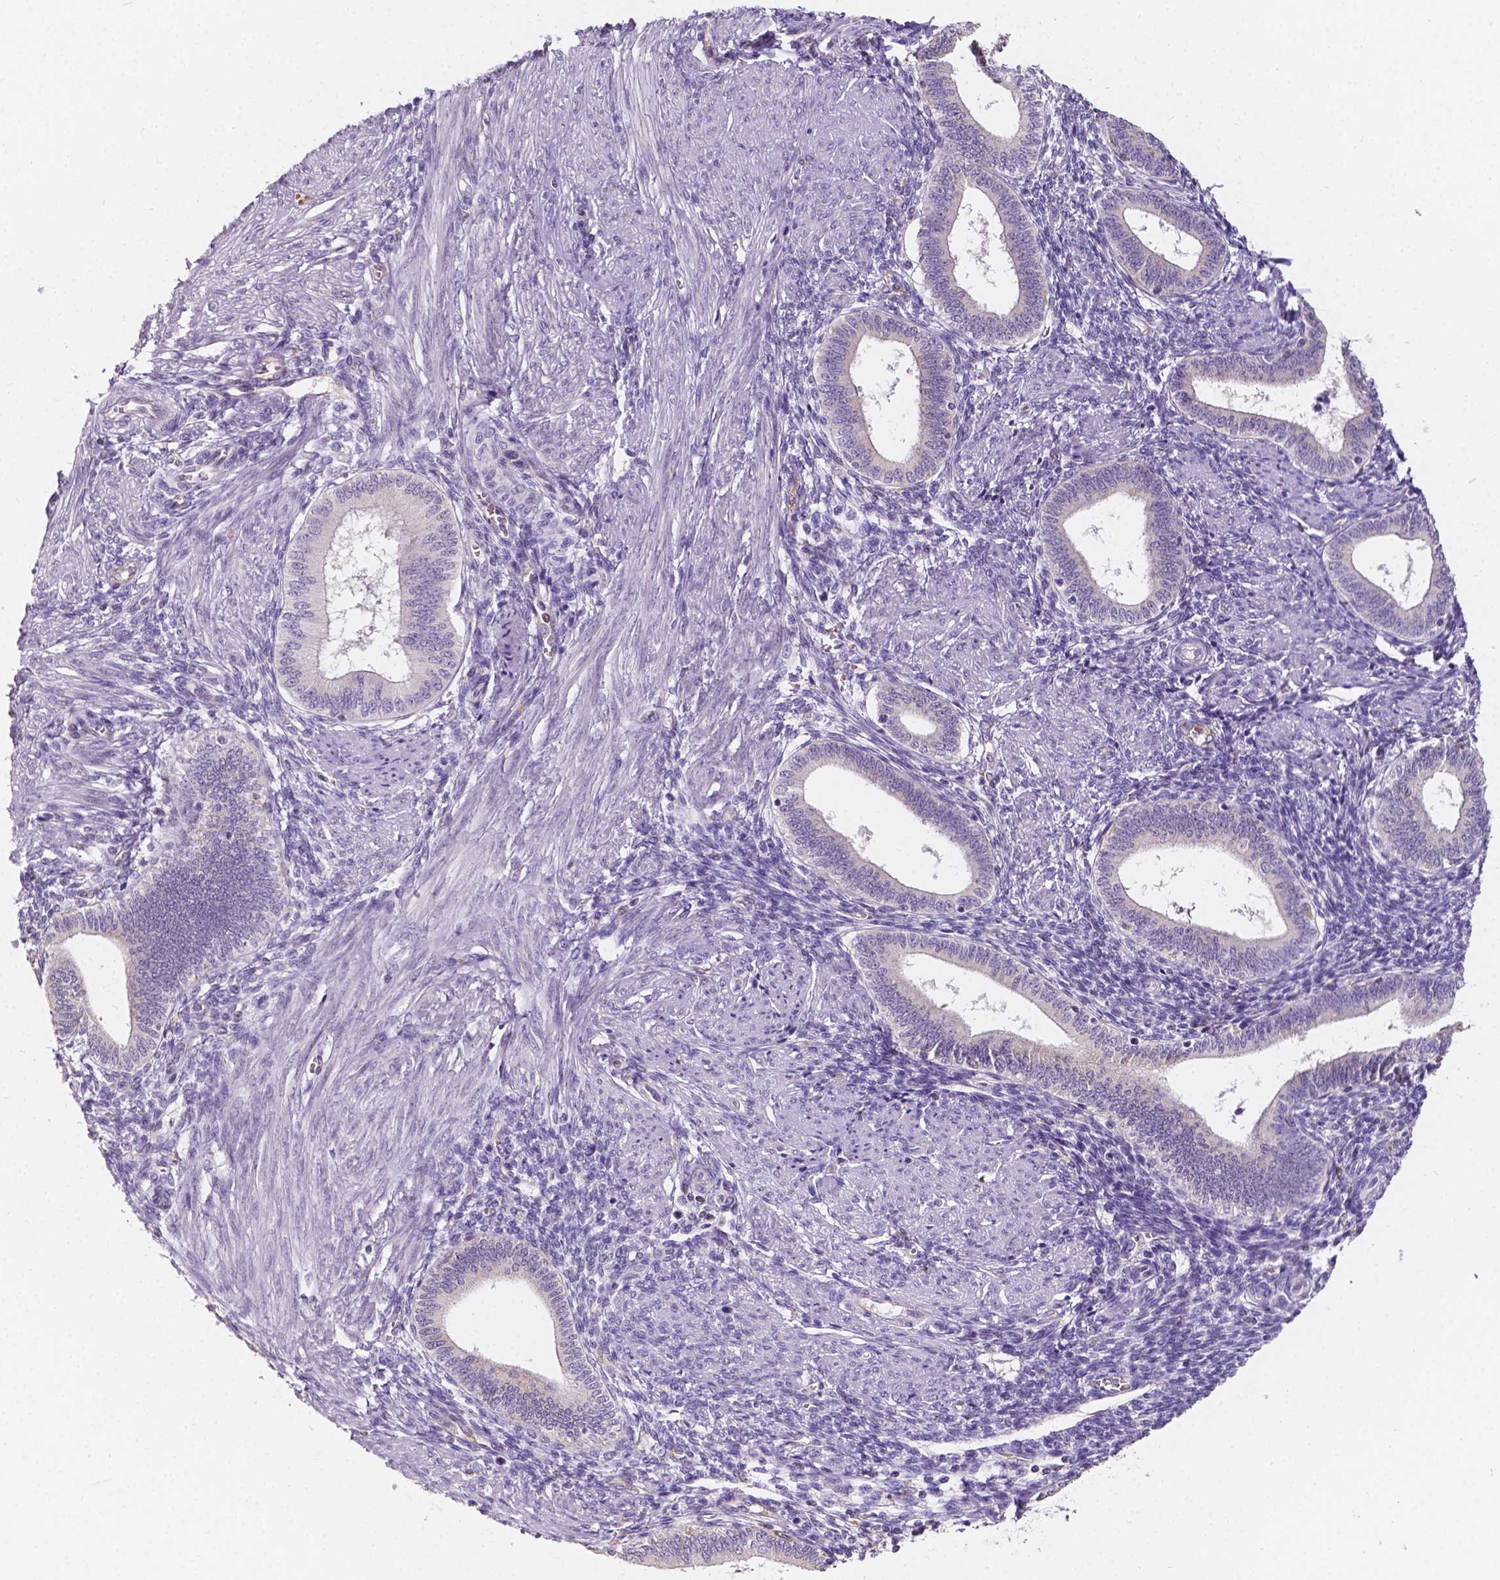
{"staining": {"intensity": "negative", "quantity": "none", "location": "none"}, "tissue": "endometrium", "cell_type": "Cells in endometrial stroma", "image_type": "normal", "snomed": [{"axis": "morphology", "description": "Normal tissue, NOS"}, {"axis": "topography", "description": "Endometrium"}], "caption": "This is an immunohistochemistry micrograph of normal human endometrium. There is no positivity in cells in endometrial stroma.", "gene": "SLC22A4", "patient": {"sex": "female", "age": 42}}